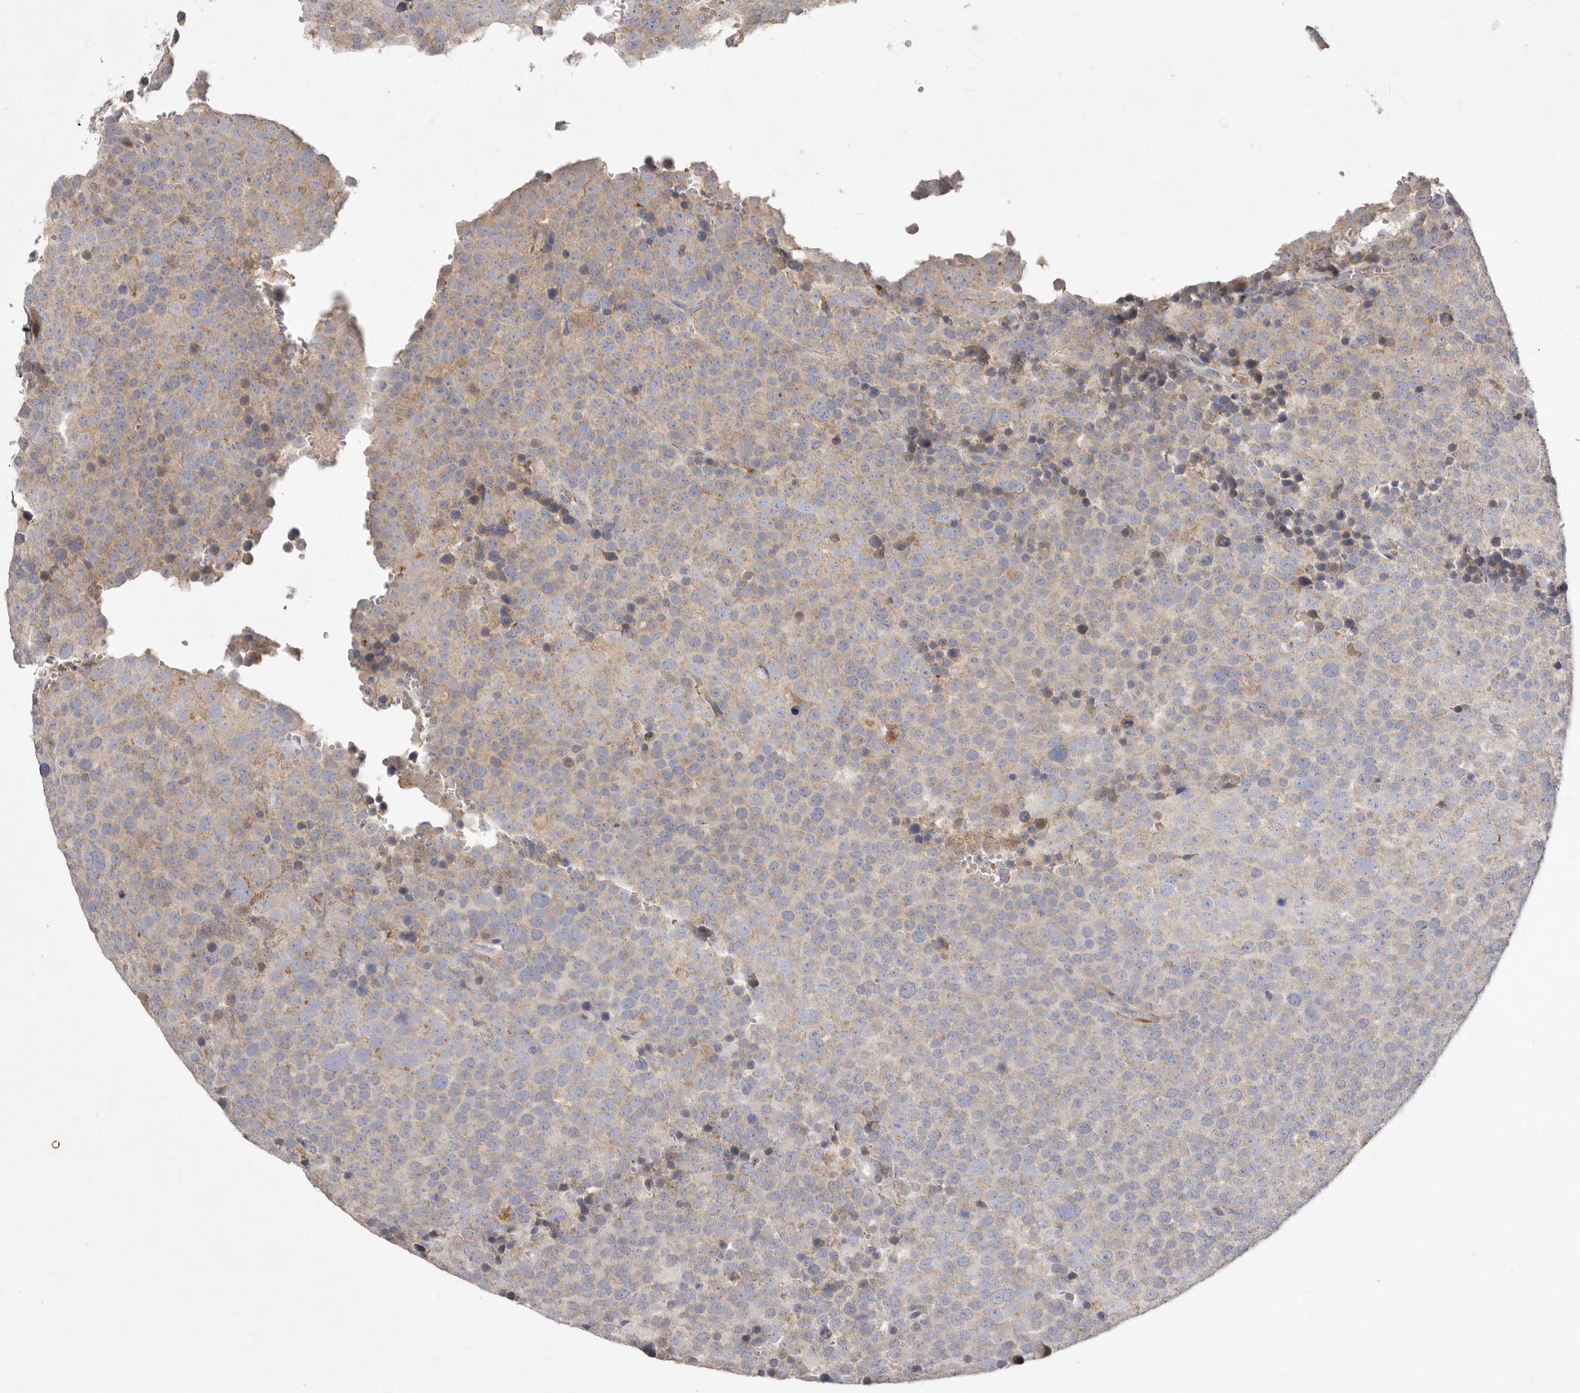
{"staining": {"intensity": "weak", "quantity": "25%-75%", "location": "cytoplasmic/membranous"}, "tissue": "testis cancer", "cell_type": "Tumor cells", "image_type": "cancer", "snomed": [{"axis": "morphology", "description": "Seminoma, NOS"}, {"axis": "topography", "description": "Testis"}], "caption": "Protein staining of testis cancer tissue displays weak cytoplasmic/membranous positivity in about 25%-75% of tumor cells.", "gene": "USP24", "patient": {"sex": "male", "age": 71}}